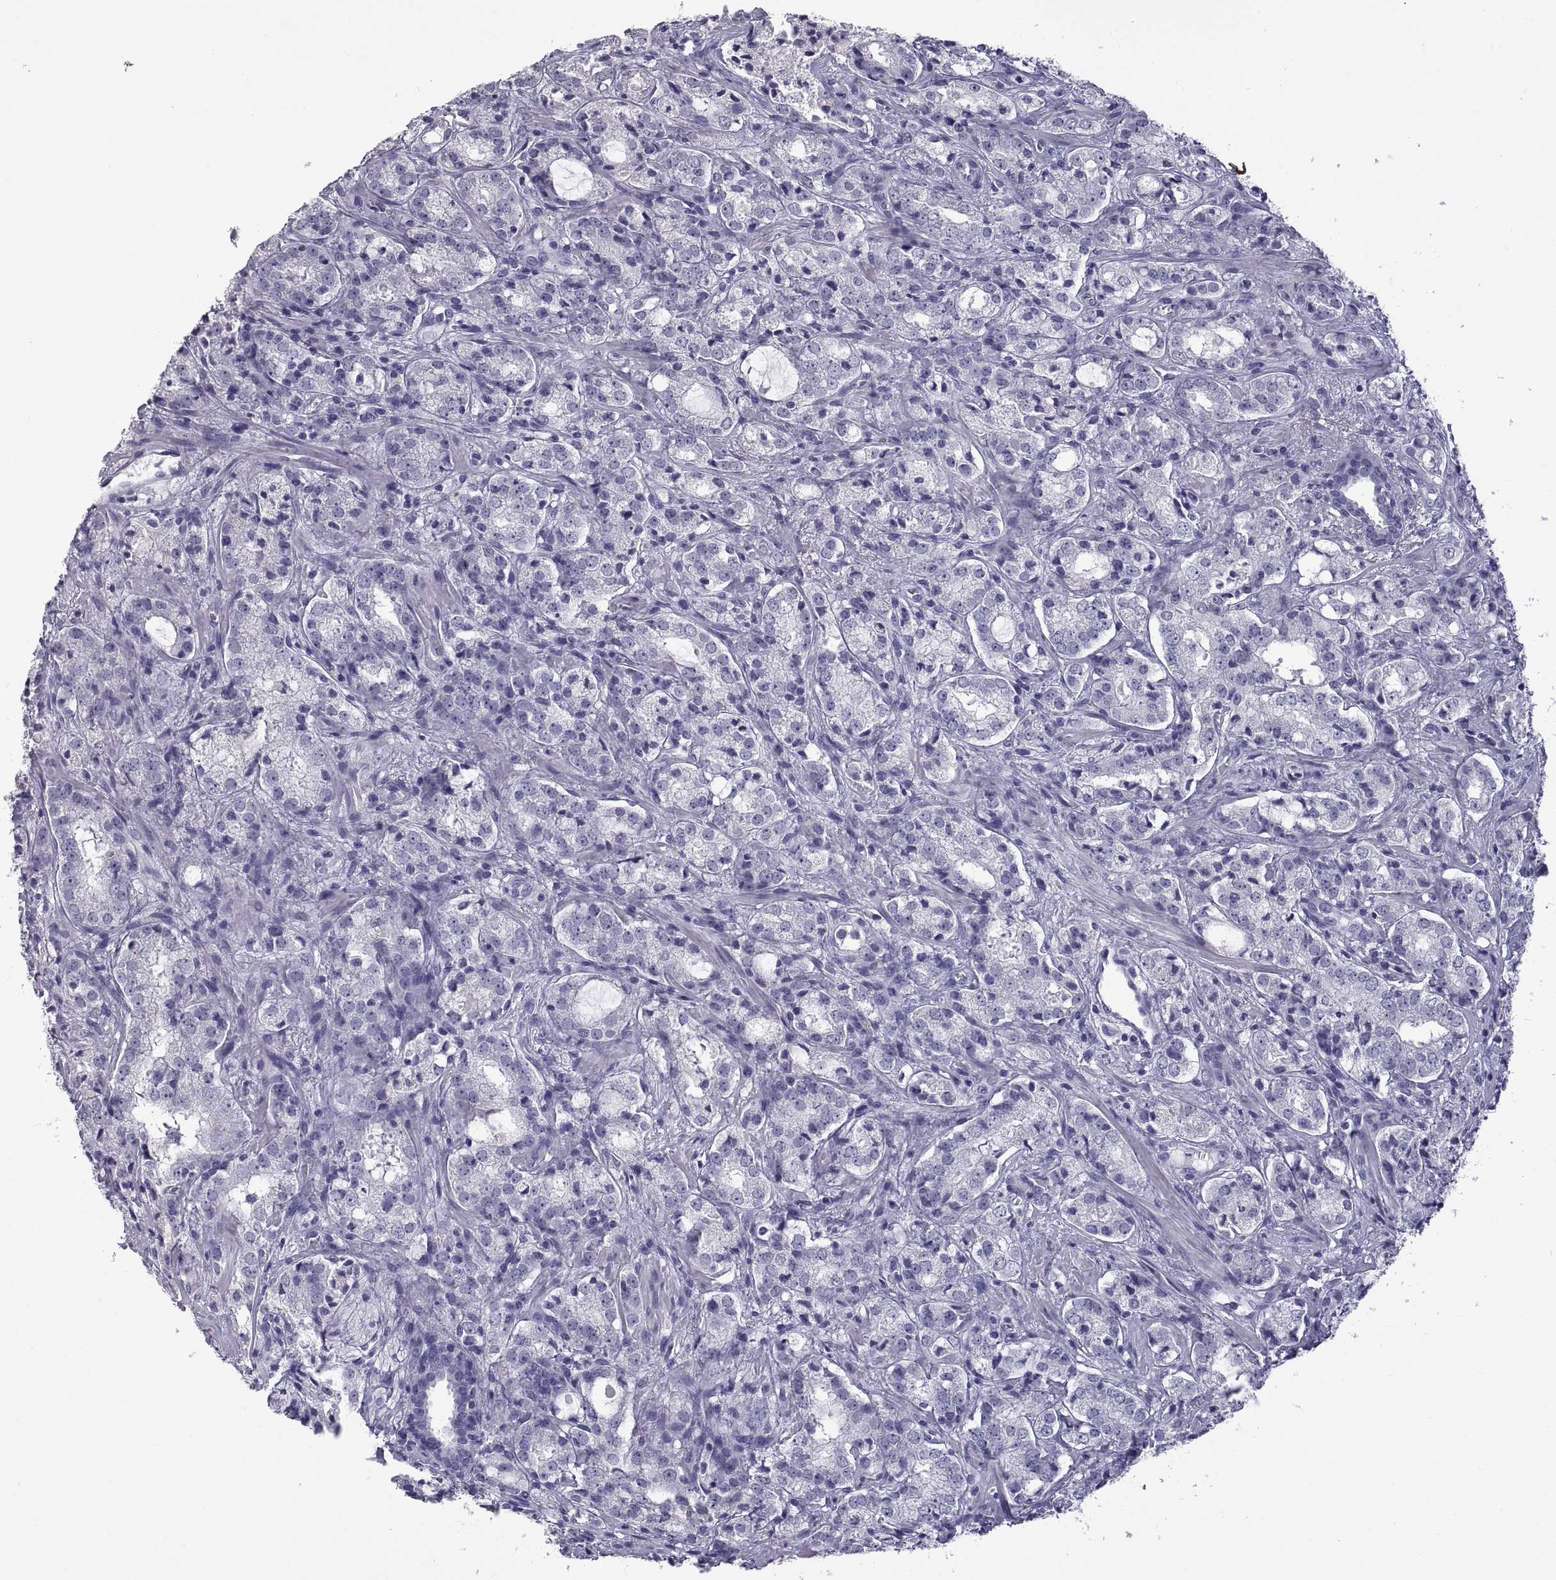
{"staining": {"intensity": "negative", "quantity": "none", "location": "none"}, "tissue": "prostate cancer", "cell_type": "Tumor cells", "image_type": "cancer", "snomed": [{"axis": "morphology", "description": "Adenocarcinoma, NOS"}, {"axis": "topography", "description": "Prostate"}], "caption": "An IHC image of adenocarcinoma (prostate) is shown. There is no staining in tumor cells of adenocarcinoma (prostate).", "gene": "RDM1", "patient": {"sex": "male", "age": 66}}